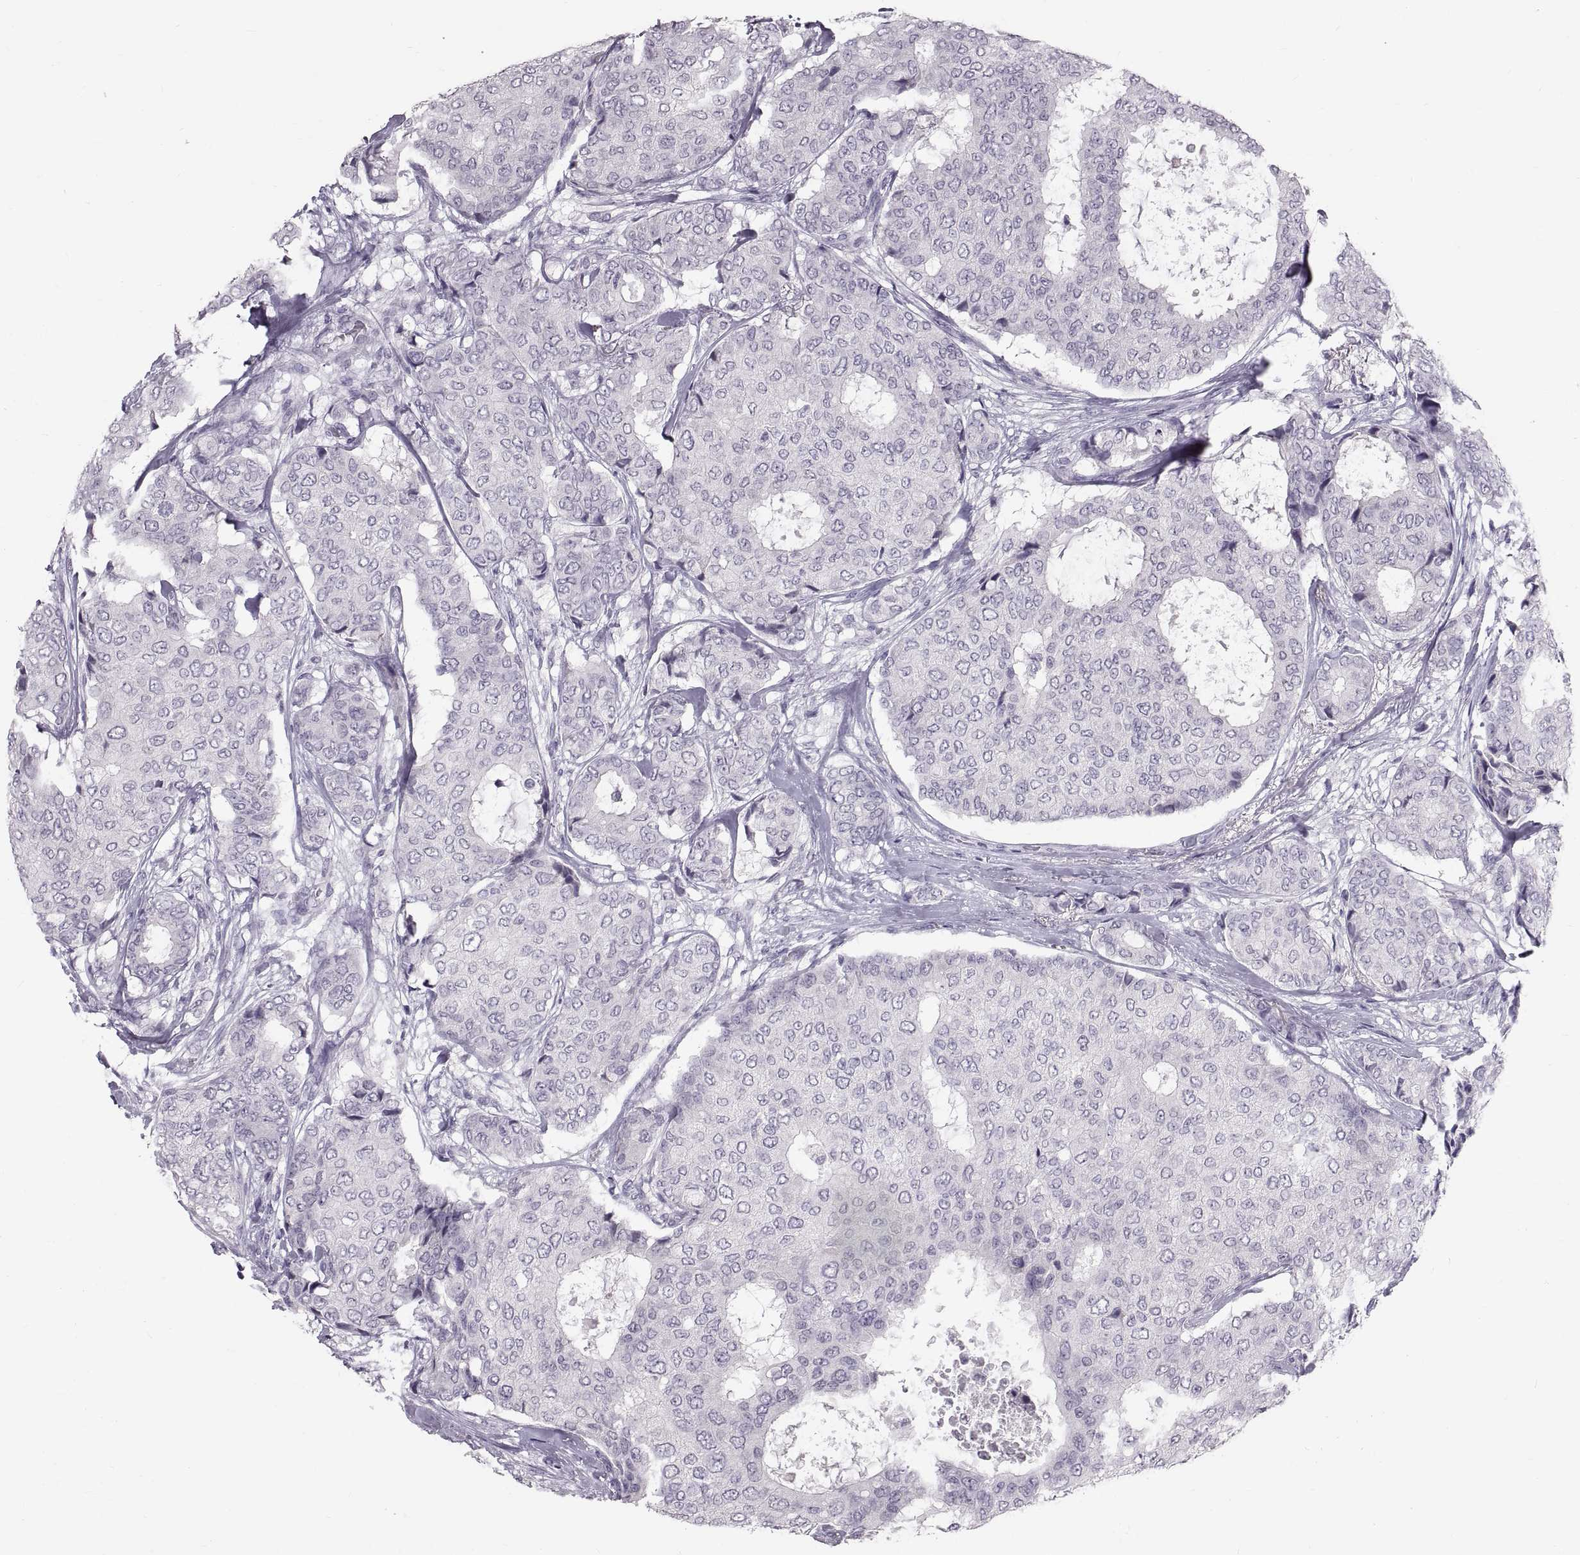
{"staining": {"intensity": "negative", "quantity": "none", "location": "none"}, "tissue": "breast cancer", "cell_type": "Tumor cells", "image_type": "cancer", "snomed": [{"axis": "morphology", "description": "Duct carcinoma"}, {"axis": "topography", "description": "Breast"}], "caption": "Human breast cancer stained for a protein using immunohistochemistry shows no staining in tumor cells.", "gene": "SPACDR", "patient": {"sex": "female", "age": 75}}